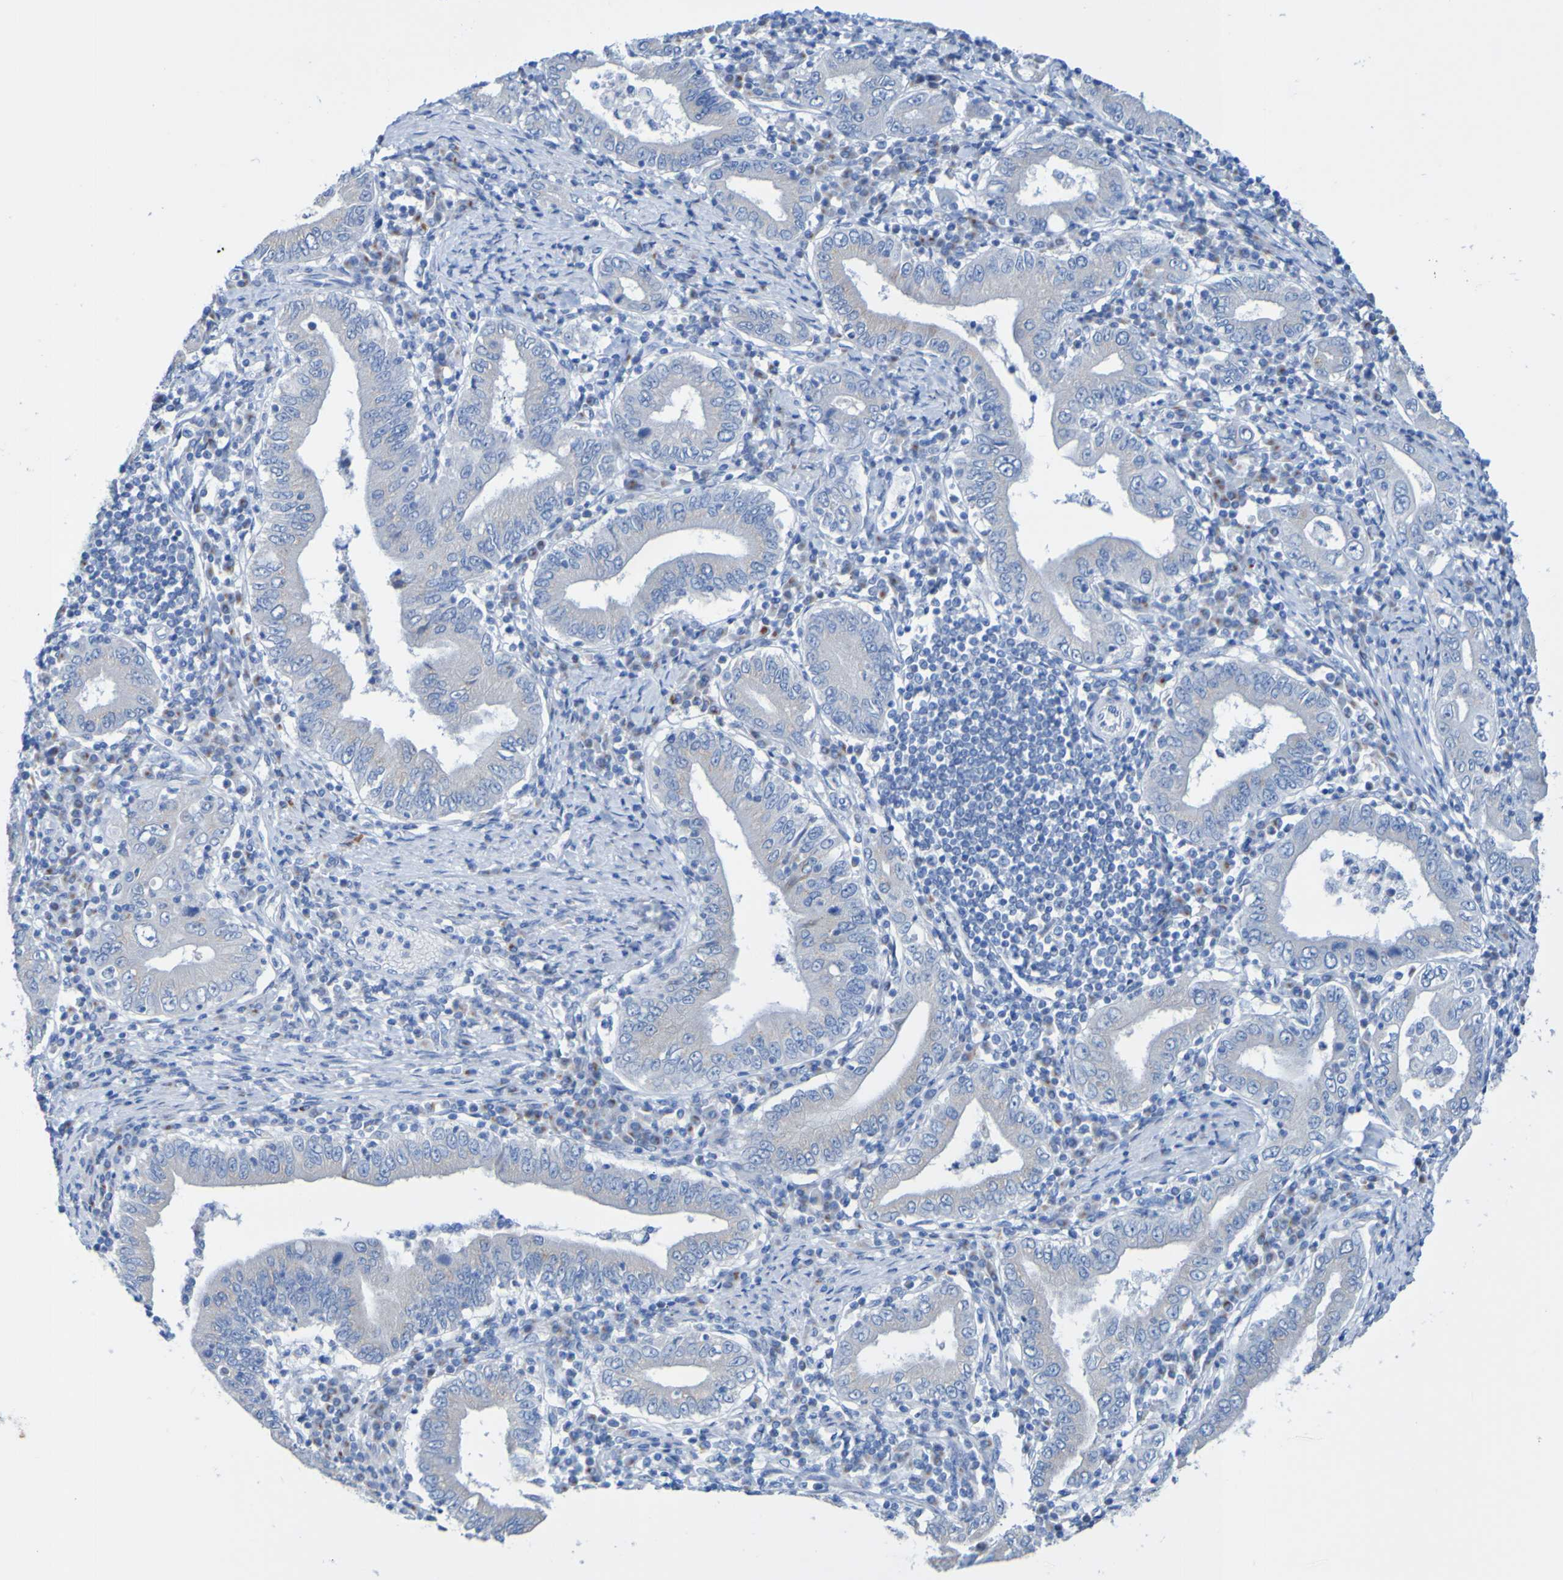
{"staining": {"intensity": "negative", "quantity": "none", "location": "none"}, "tissue": "stomach cancer", "cell_type": "Tumor cells", "image_type": "cancer", "snomed": [{"axis": "morphology", "description": "Normal tissue, NOS"}, {"axis": "morphology", "description": "Adenocarcinoma, NOS"}, {"axis": "topography", "description": "Esophagus"}, {"axis": "topography", "description": "Stomach, upper"}, {"axis": "topography", "description": "Peripheral nerve tissue"}], "caption": "IHC image of neoplastic tissue: adenocarcinoma (stomach) stained with DAB (3,3'-diaminobenzidine) shows no significant protein expression in tumor cells.", "gene": "ACMSD", "patient": {"sex": "male", "age": 62}}